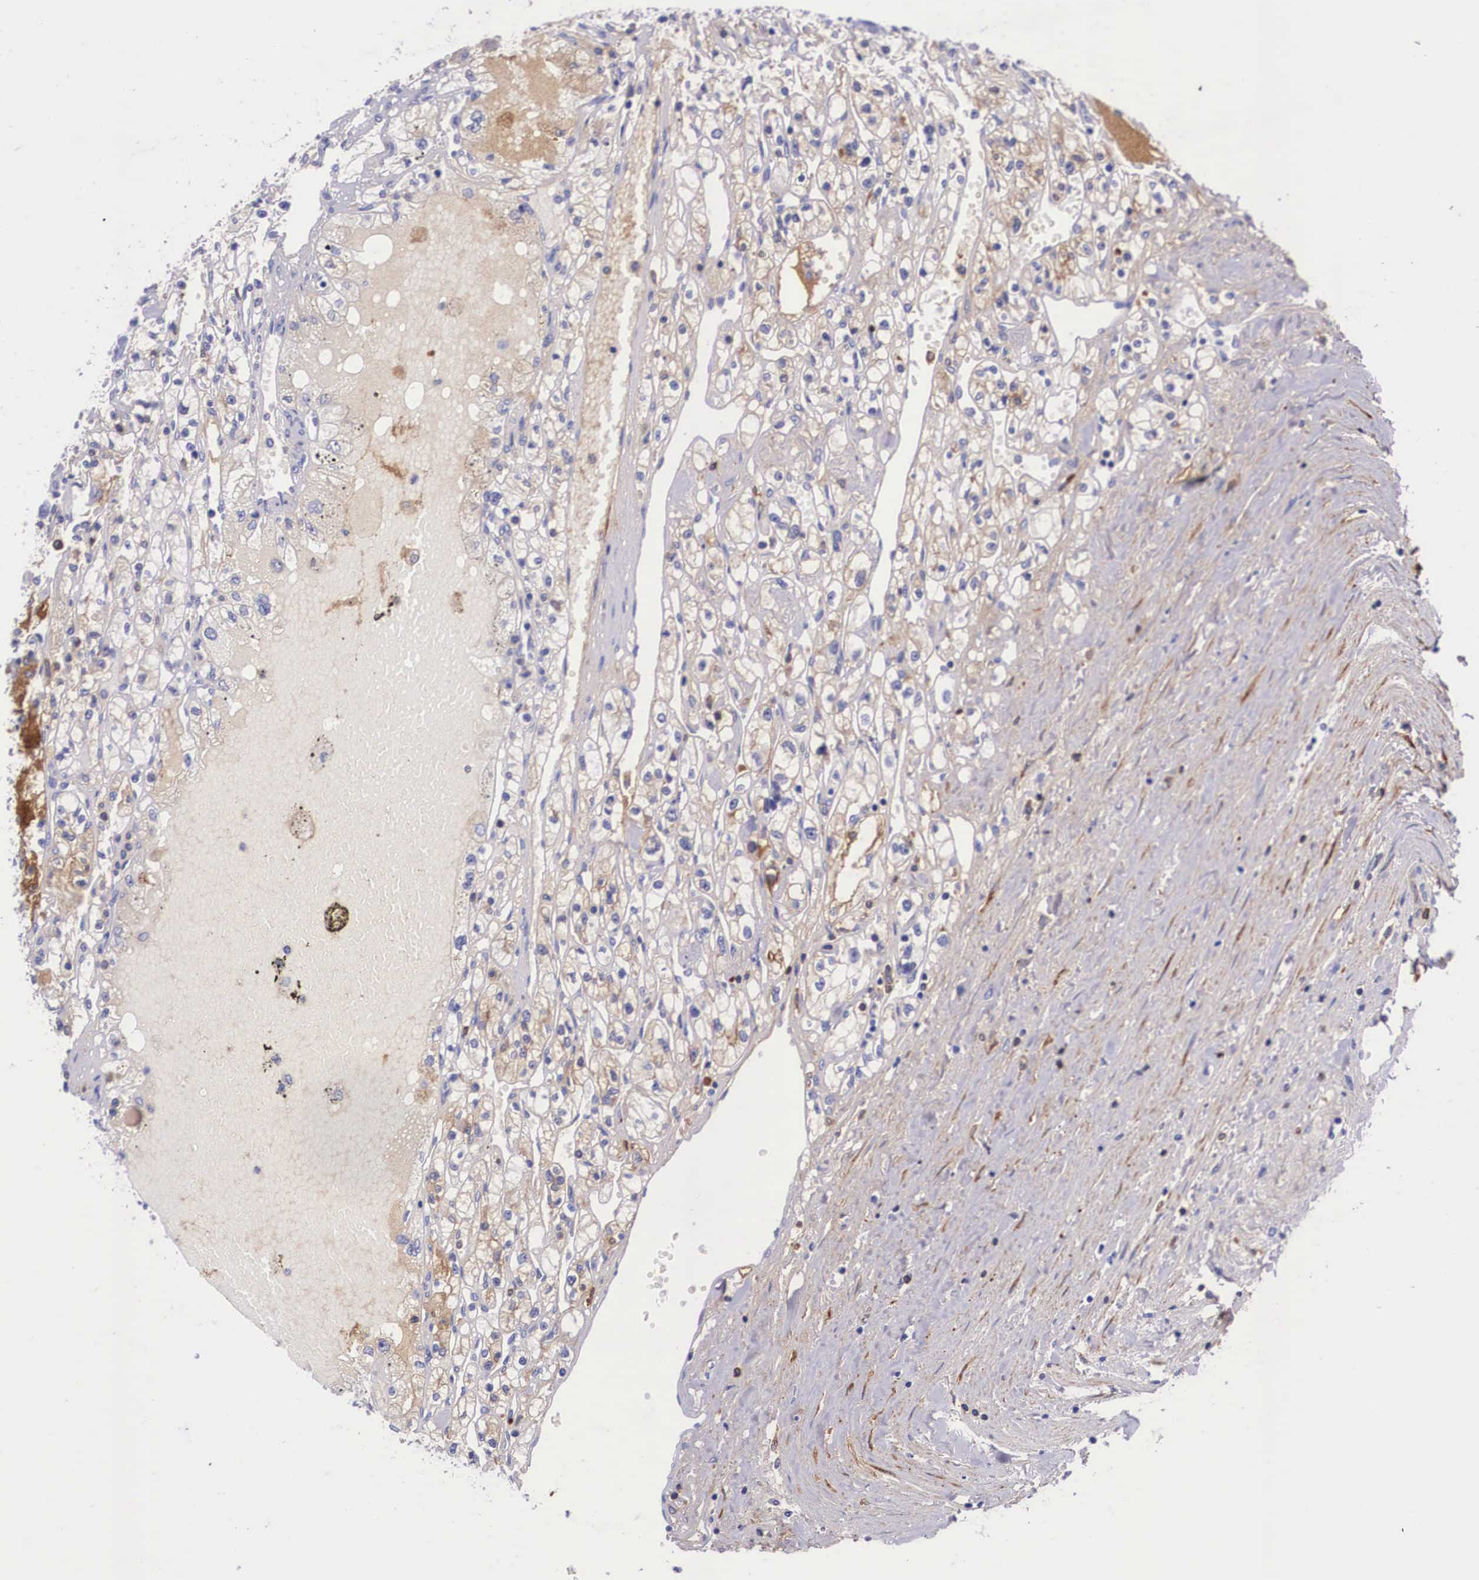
{"staining": {"intensity": "negative", "quantity": "none", "location": "none"}, "tissue": "renal cancer", "cell_type": "Tumor cells", "image_type": "cancer", "snomed": [{"axis": "morphology", "description": "Adenocarcinoma, NOS"}, {"axis": "topography", "description": "Kidney"}], "caption": "This photomicrograph is of adenocarcinoma (renal) stained with IHC to label a protein in brown with the nuclei are counter-stained blue. There is no staining in tumor cells.", "gene": "PLG", "patient": {"sex": "male", "age": 56}}